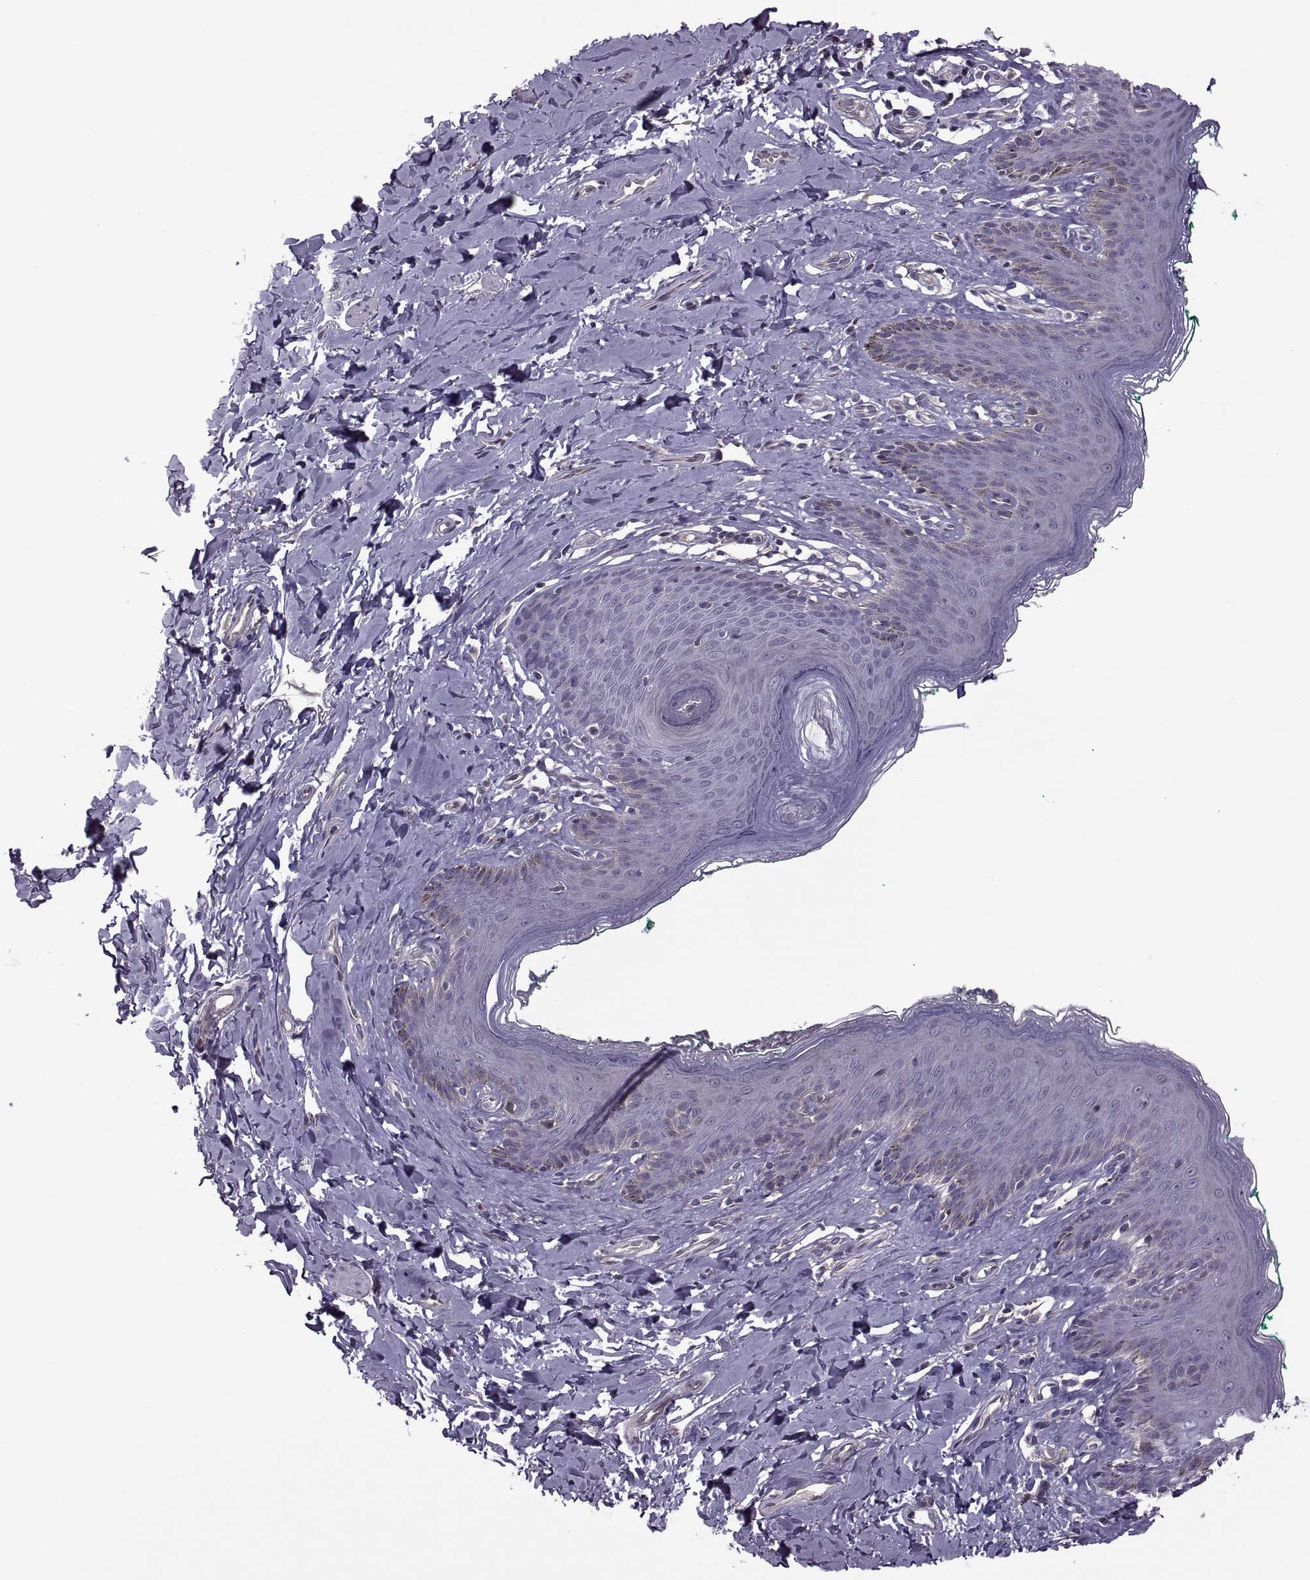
{"staining": {"intensity": "negative", "quantity": "none", "location": "none"}, "tissue": "skin", "cell_type": "Epidermal cells", "image_type": "normal", "snomed": [{"axis": "morphology", "description": "Normal tissue, NOS"}, {"axis": "topography", "description": "Vulva"}], "caption": "This is an immunohistochemistry micrograph of unremarkable human skin. There is no expression in epidermal cells.", "gene": "ODF3", "patient": {"sex": "female", "age": 66}}